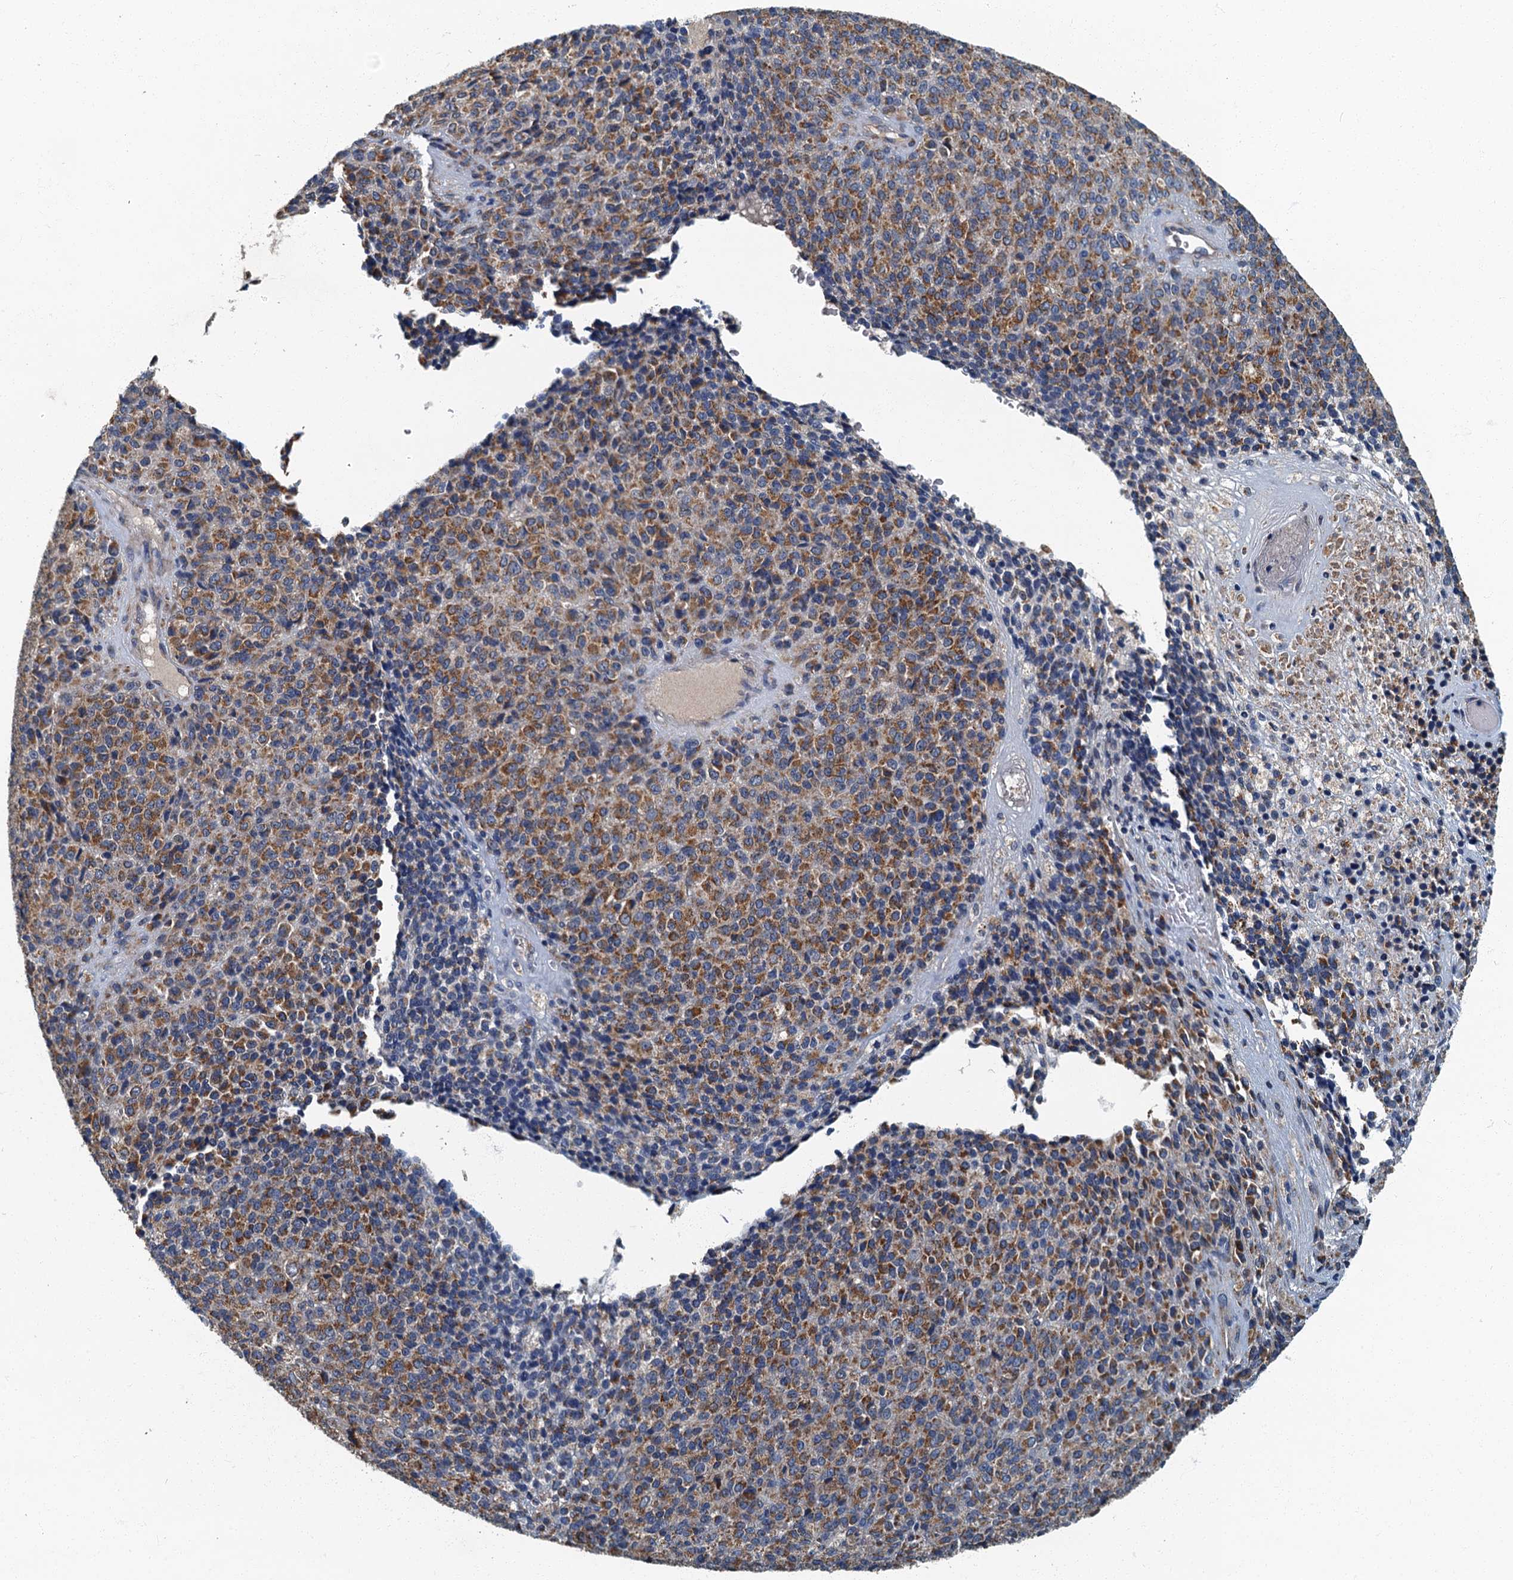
{"staining": {"intensity": "moderate", "quantity": ">75%", "location": "cytoplasmic/membranous"}, "tissue": "melanoma", "cell_type": "Tumor cells", "image_type": "cancer", "snomed": [{"axis": "morphology", "description": "Malignant melanoma, Metastatic site"}, {"axis": "topography", "description": "Brain"}], "caption": "The immunohistochemical stain labels moderate cytoplasmic/membranous expression in tumor cells of melanoma tissue.", "gene": "DDX49", "patient": {"sex": "female", "age": 56}}